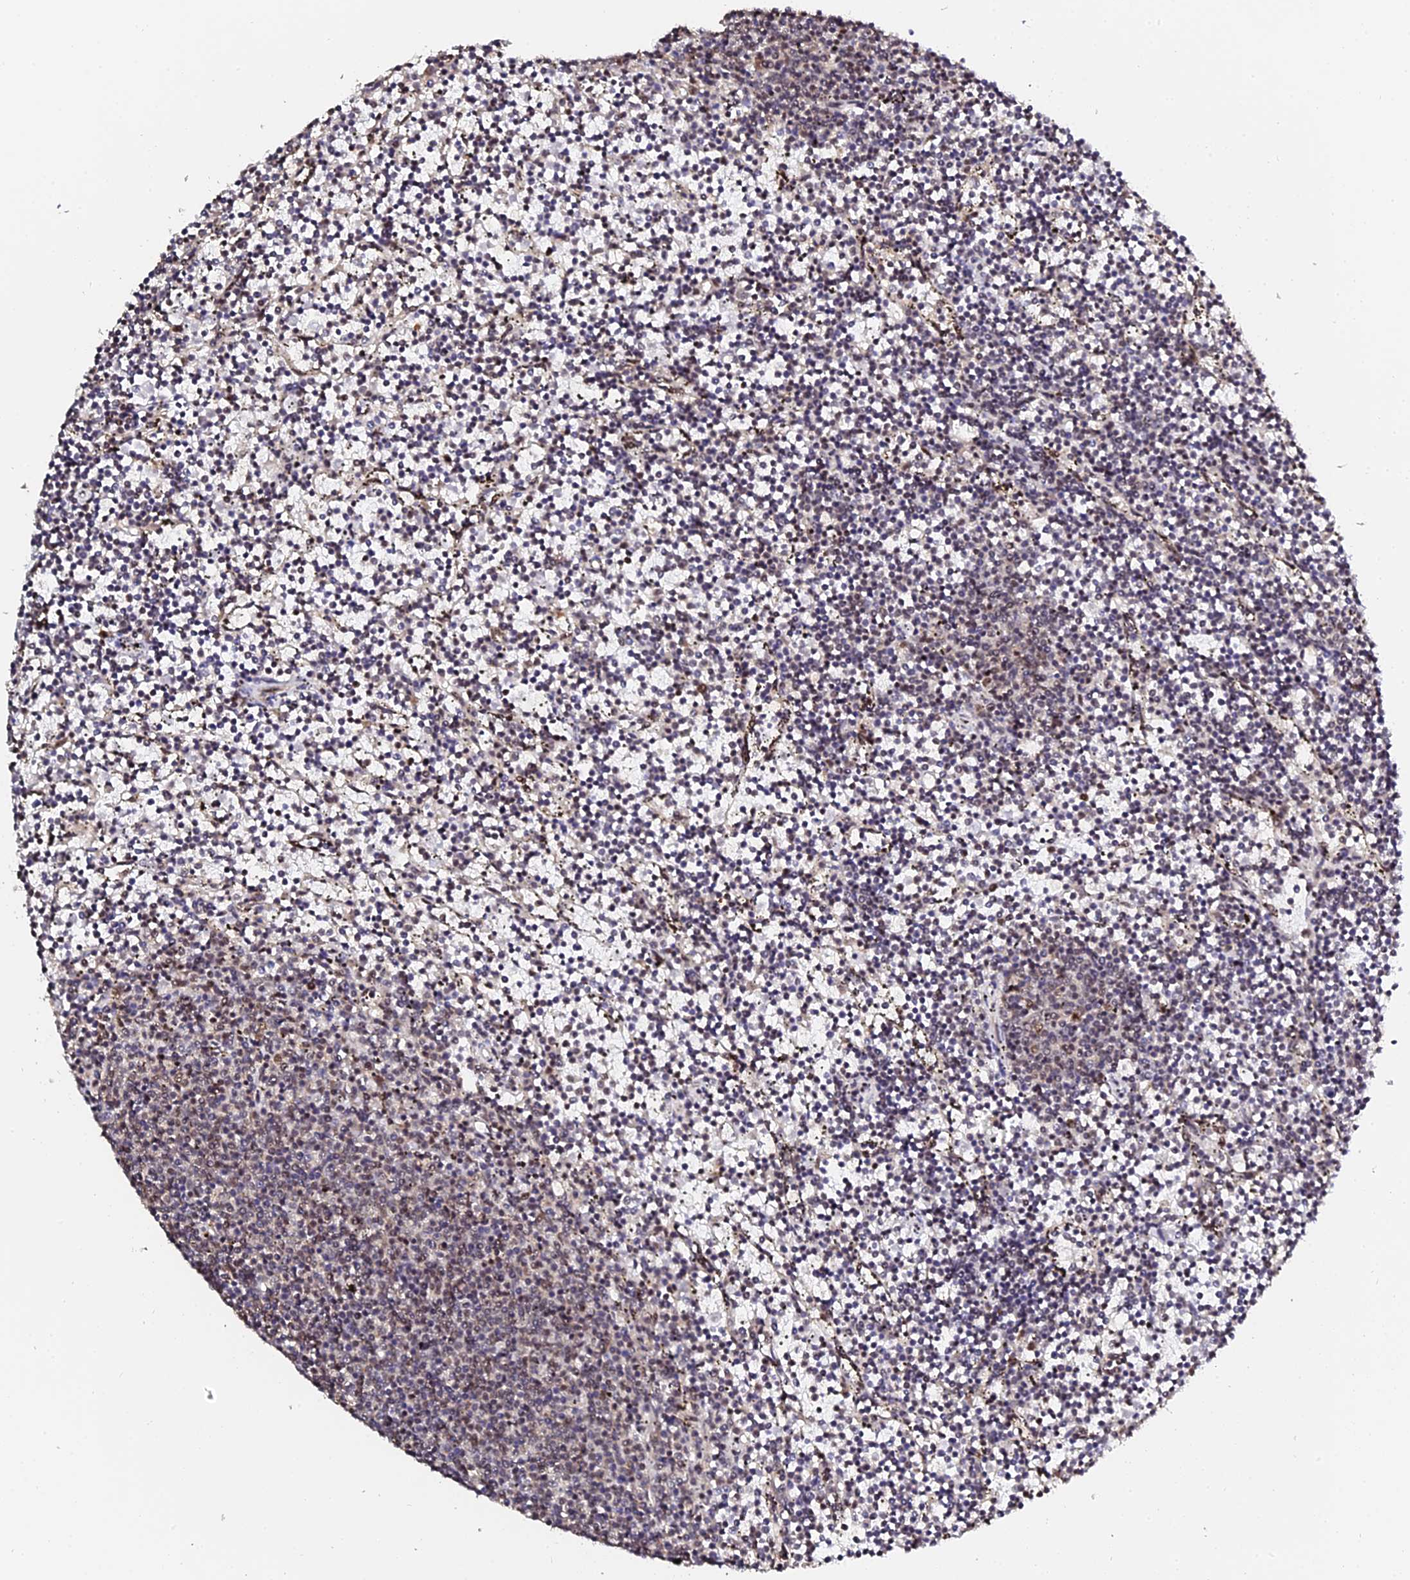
{"staining": {"intensity": "negative", "quantity": "none", "location": "none"}, "tissue": "lymphoma", "cell_type": "Tumor cells", "image_type": "cancer", "snomed": [{"axis": "morphology", "description": "Malignant lymphoma, non-Hodgkin's type, Low grade"}, {"axis": "topography", "description": "Spleen"}], "caption": "This is an immunohistochemistry histopathology image of low-grade malignant lymphoma, non-Hodgkin's type. There is no expression in tumor cells.", "gene": "MCRS1", "patient": {"sex": "female", "age": 50}}